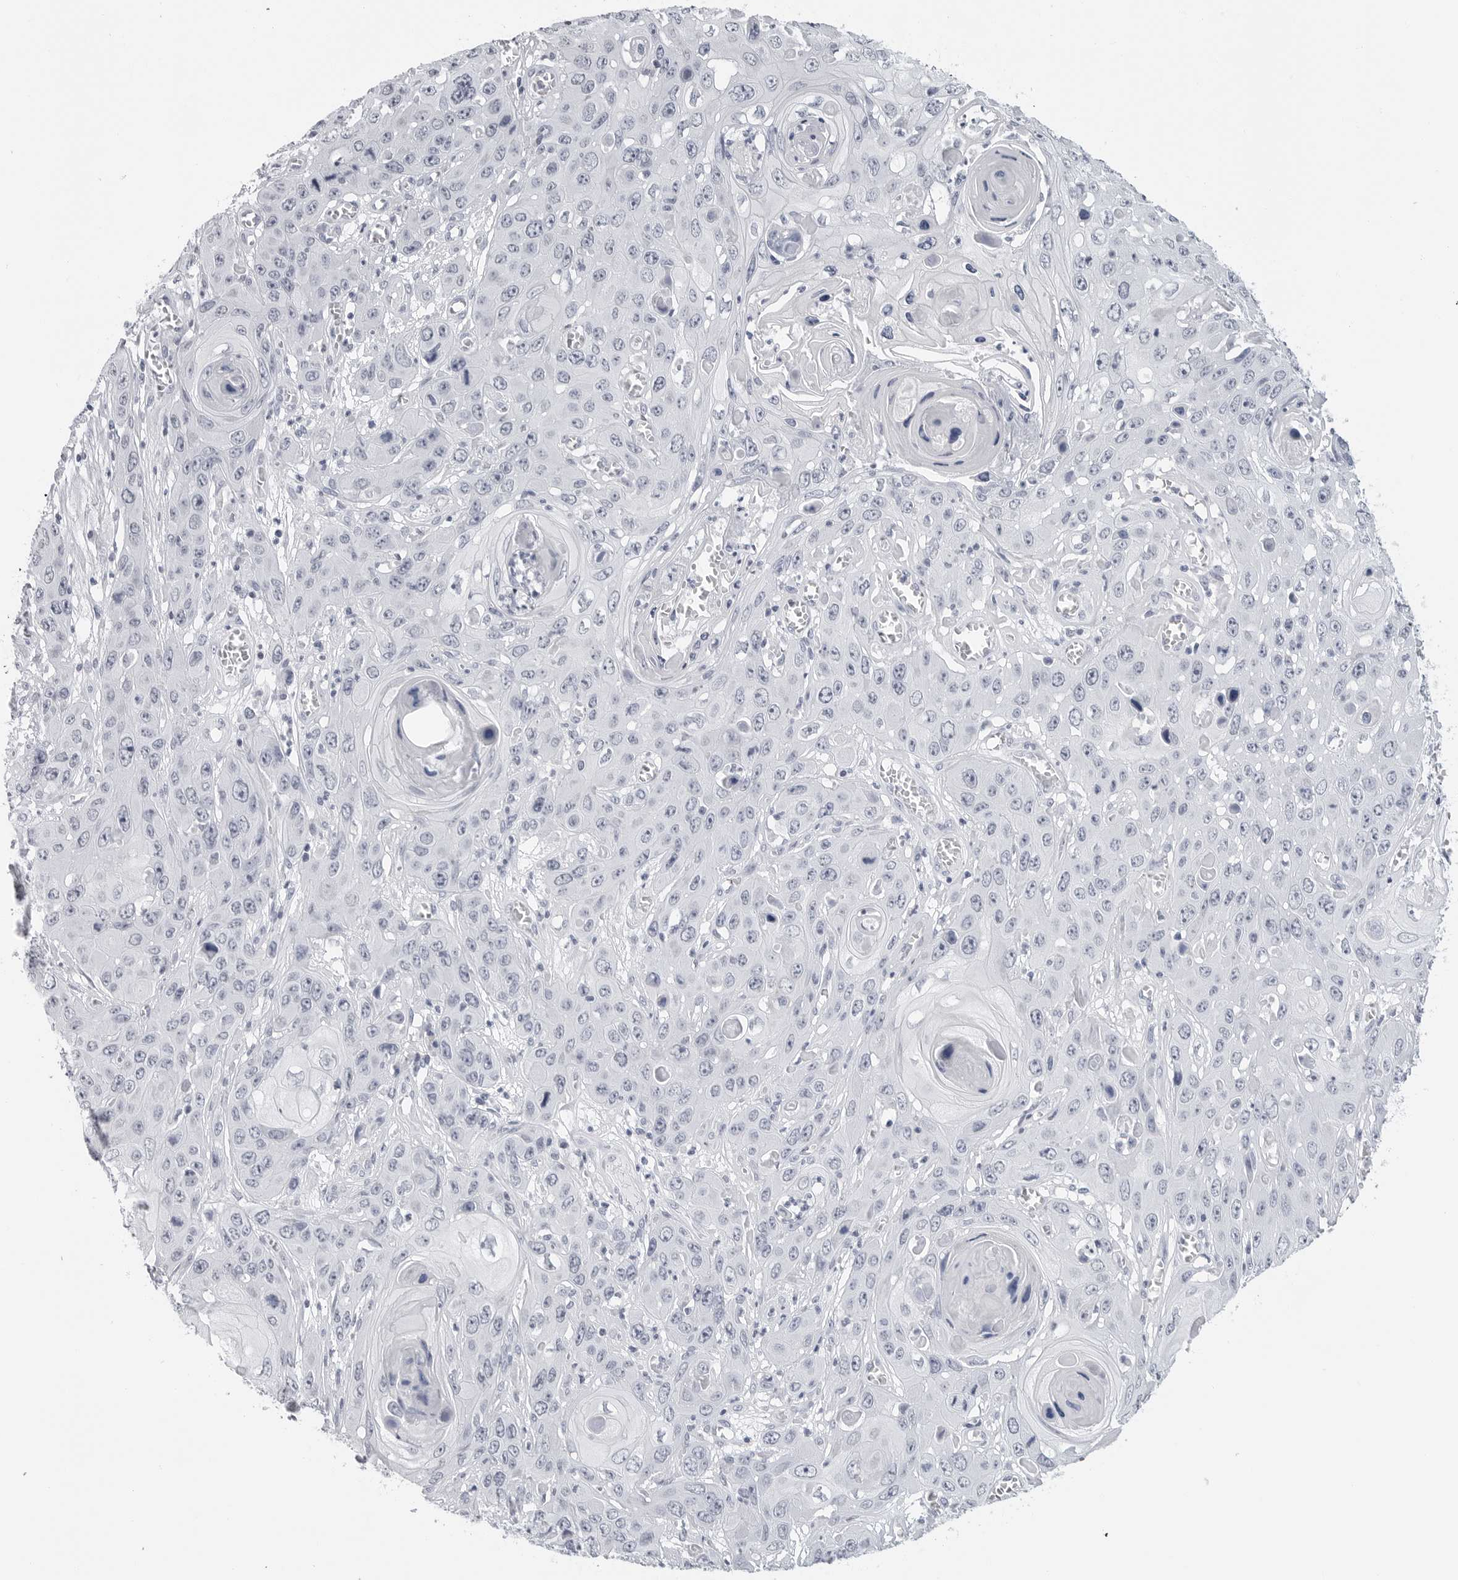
{"staining": {"intensity": "negative", "quantity": "none", "location": "none"}, "tissue": "skin cancer", "cell_type": "Tumor cells", "image_type": "cancer", "snomed": [{"axis": "morphology", "description": "Squamous cell carcinoma, NOS"}, {"axis": "topography", "description": "Skin"}], "caption": "This photomicrograph is of squamous cell carcinoma (skin) stained with IHC to label a protein in brown with the nuclei are counter-stained blue. There is no positivity in tumor cells.", "gene": "PGA3", "patient": {"sex": "male", "age": 55}}